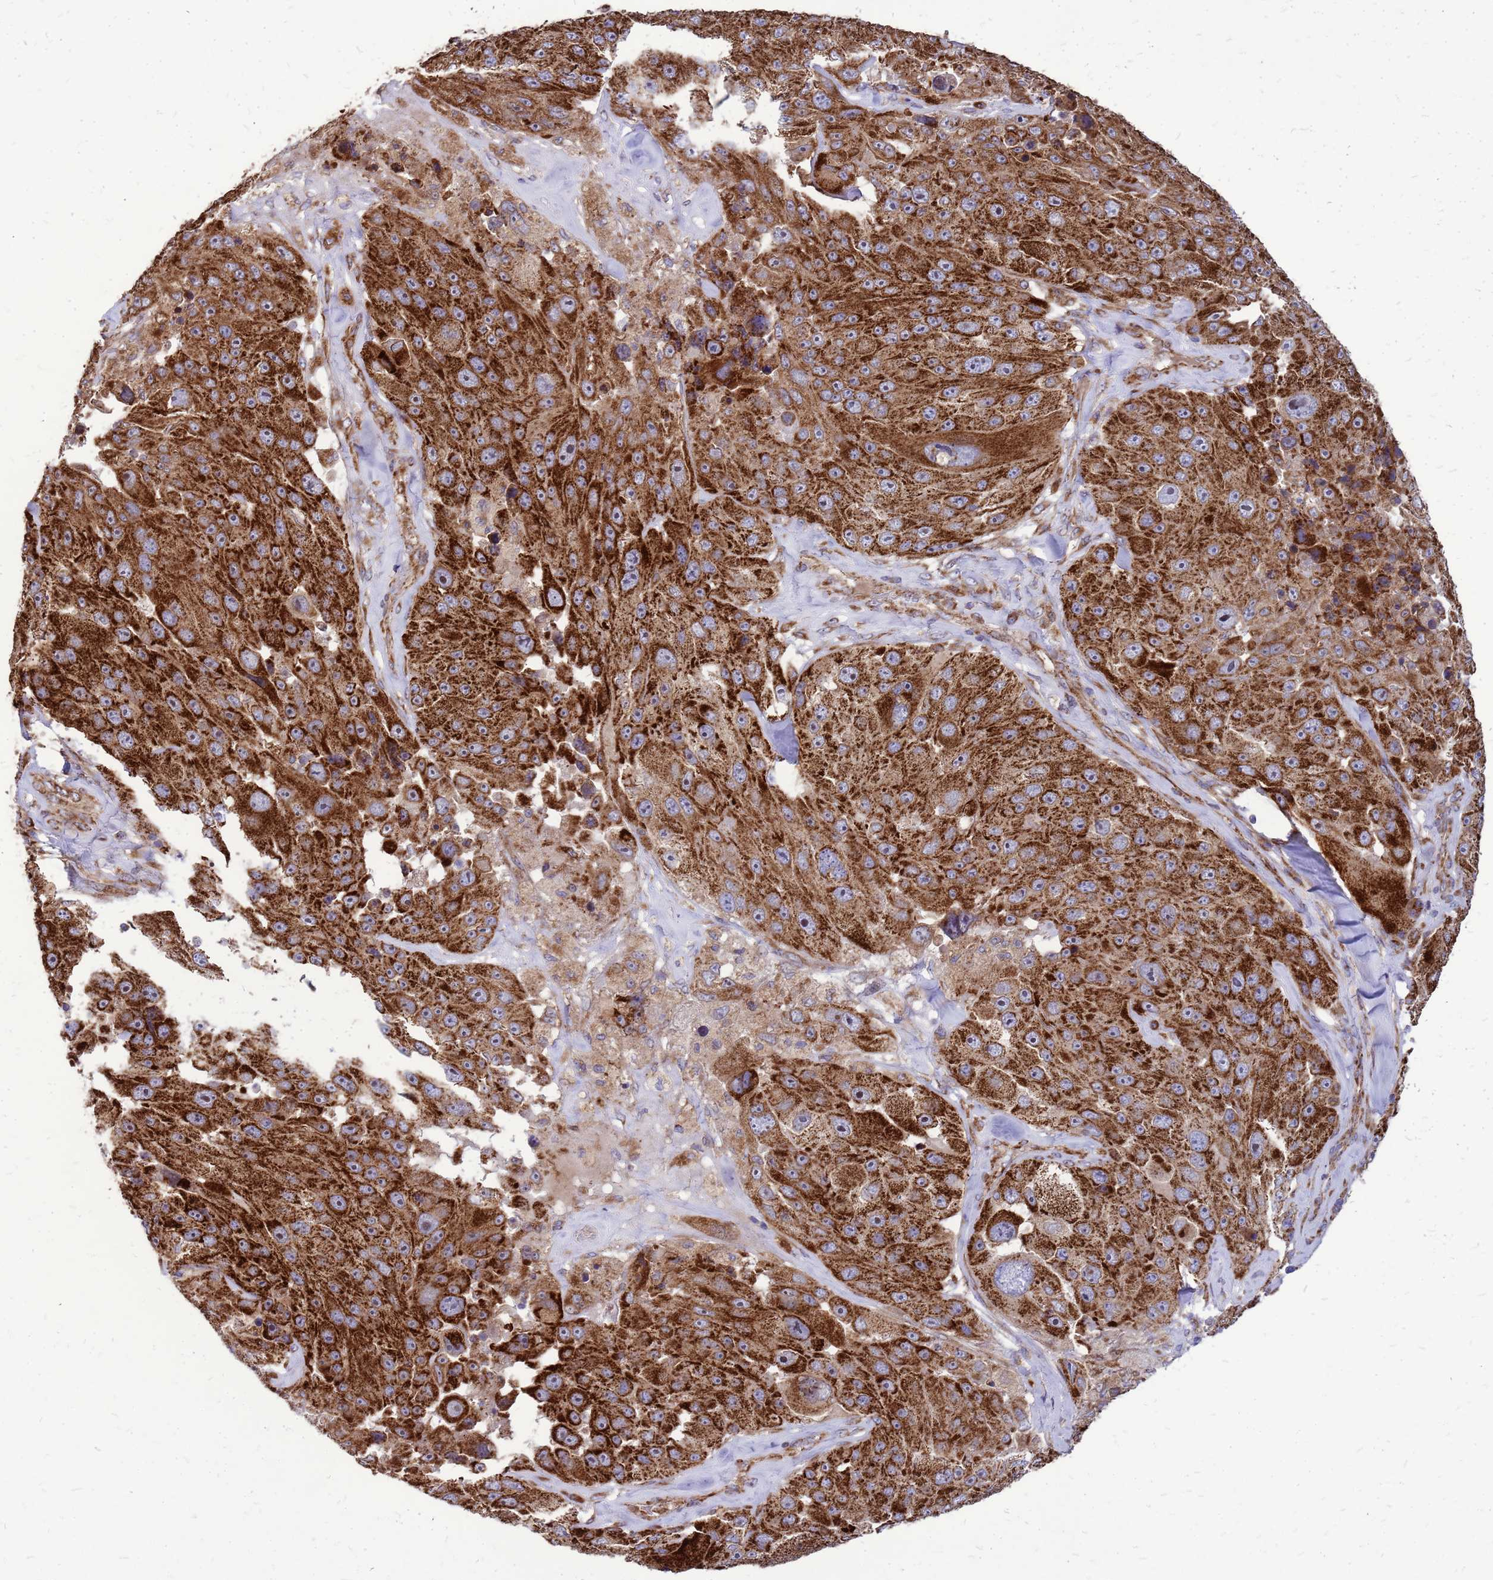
{"staining": {"intensity": "strong", "quantity": ">75%", "location": "cytoplasmic/membranous,nuclear"}, "tissue": "melanoma", "cell_type": "Tumor cells", "image_type": "cancer", "snomed": [{"axis": "morphology", "description": "Malignant melanoma, Metastatic site"}, {"axis": "topography", "description": "Lymph node"}], "caption": "Melanoma stained with immunohistochemistry (IHC) exhibits strong cytoplasmic/membranous and nuclear positivity in approximately >75% of tumor cells. (brown staining indicates protein expression, while blue staining denotes nuclei).", "gene": "FSTL4", "patient": {"sex": "male", "age": 62}}